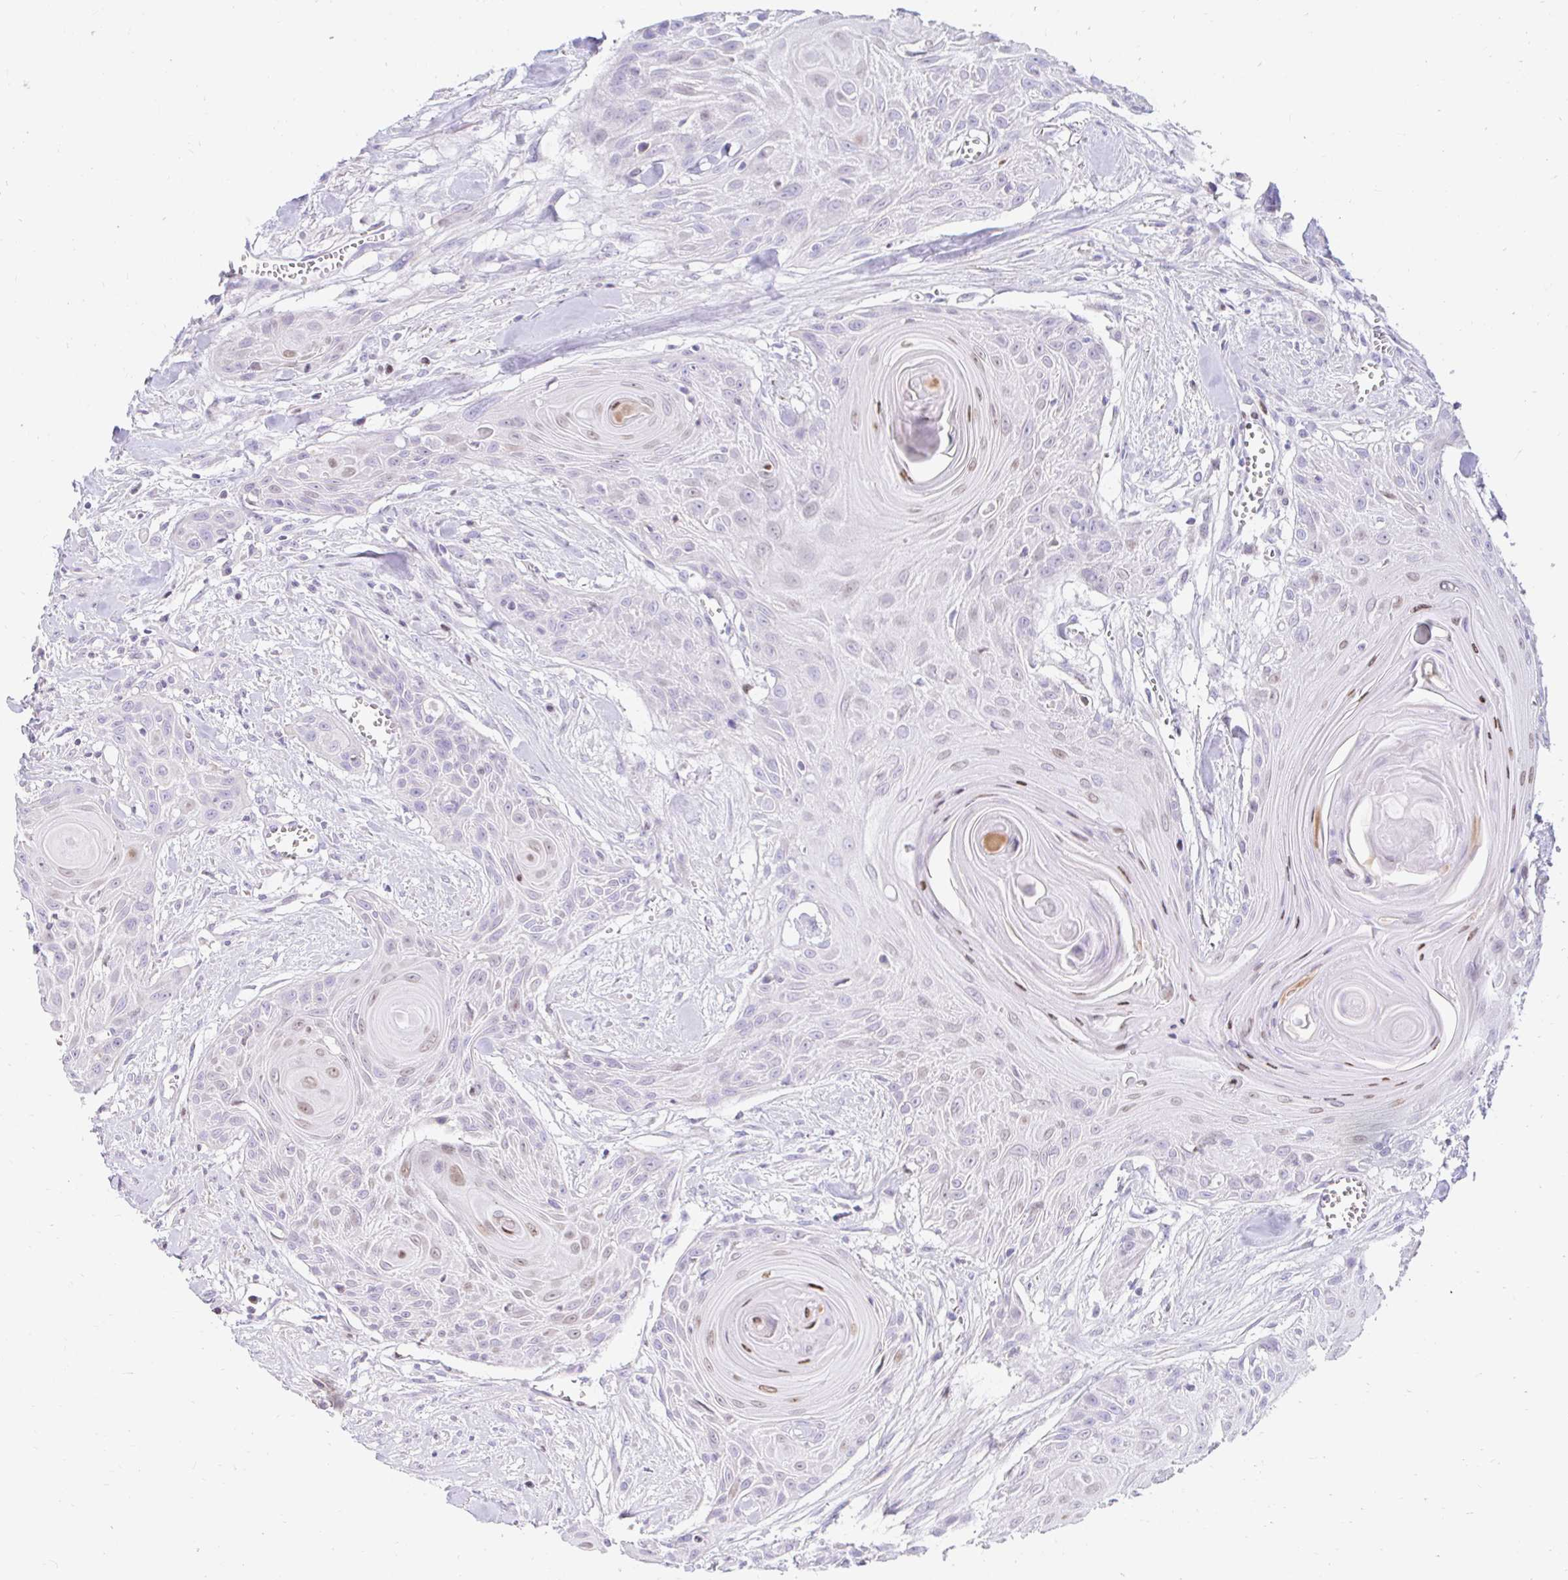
{"staining": {"intensity": "moderate", "quantity": "<25%", "location": "nuclear"}, "tissue": "head and neck cancer", "cell_type": "Tumor cells", "image_type": "cancer", "snomed": [{"axis": "morphology", "description": "Squamous cell carcinoma, NOS"}, {"axis": "topography", "description": "Lymph node"}, {"axis": "topography", "description": "Salivary gland"}, {"axis": "topography", "description": "Head-Neck"}], "caption": "Tumor cells show low levels of moderate nuclear expression in about <25% of cells in human head and neck cancer (squamous cell carcinoma).", "gene": "CAPSL", "patient": {"sex": "female", "age": 74}}